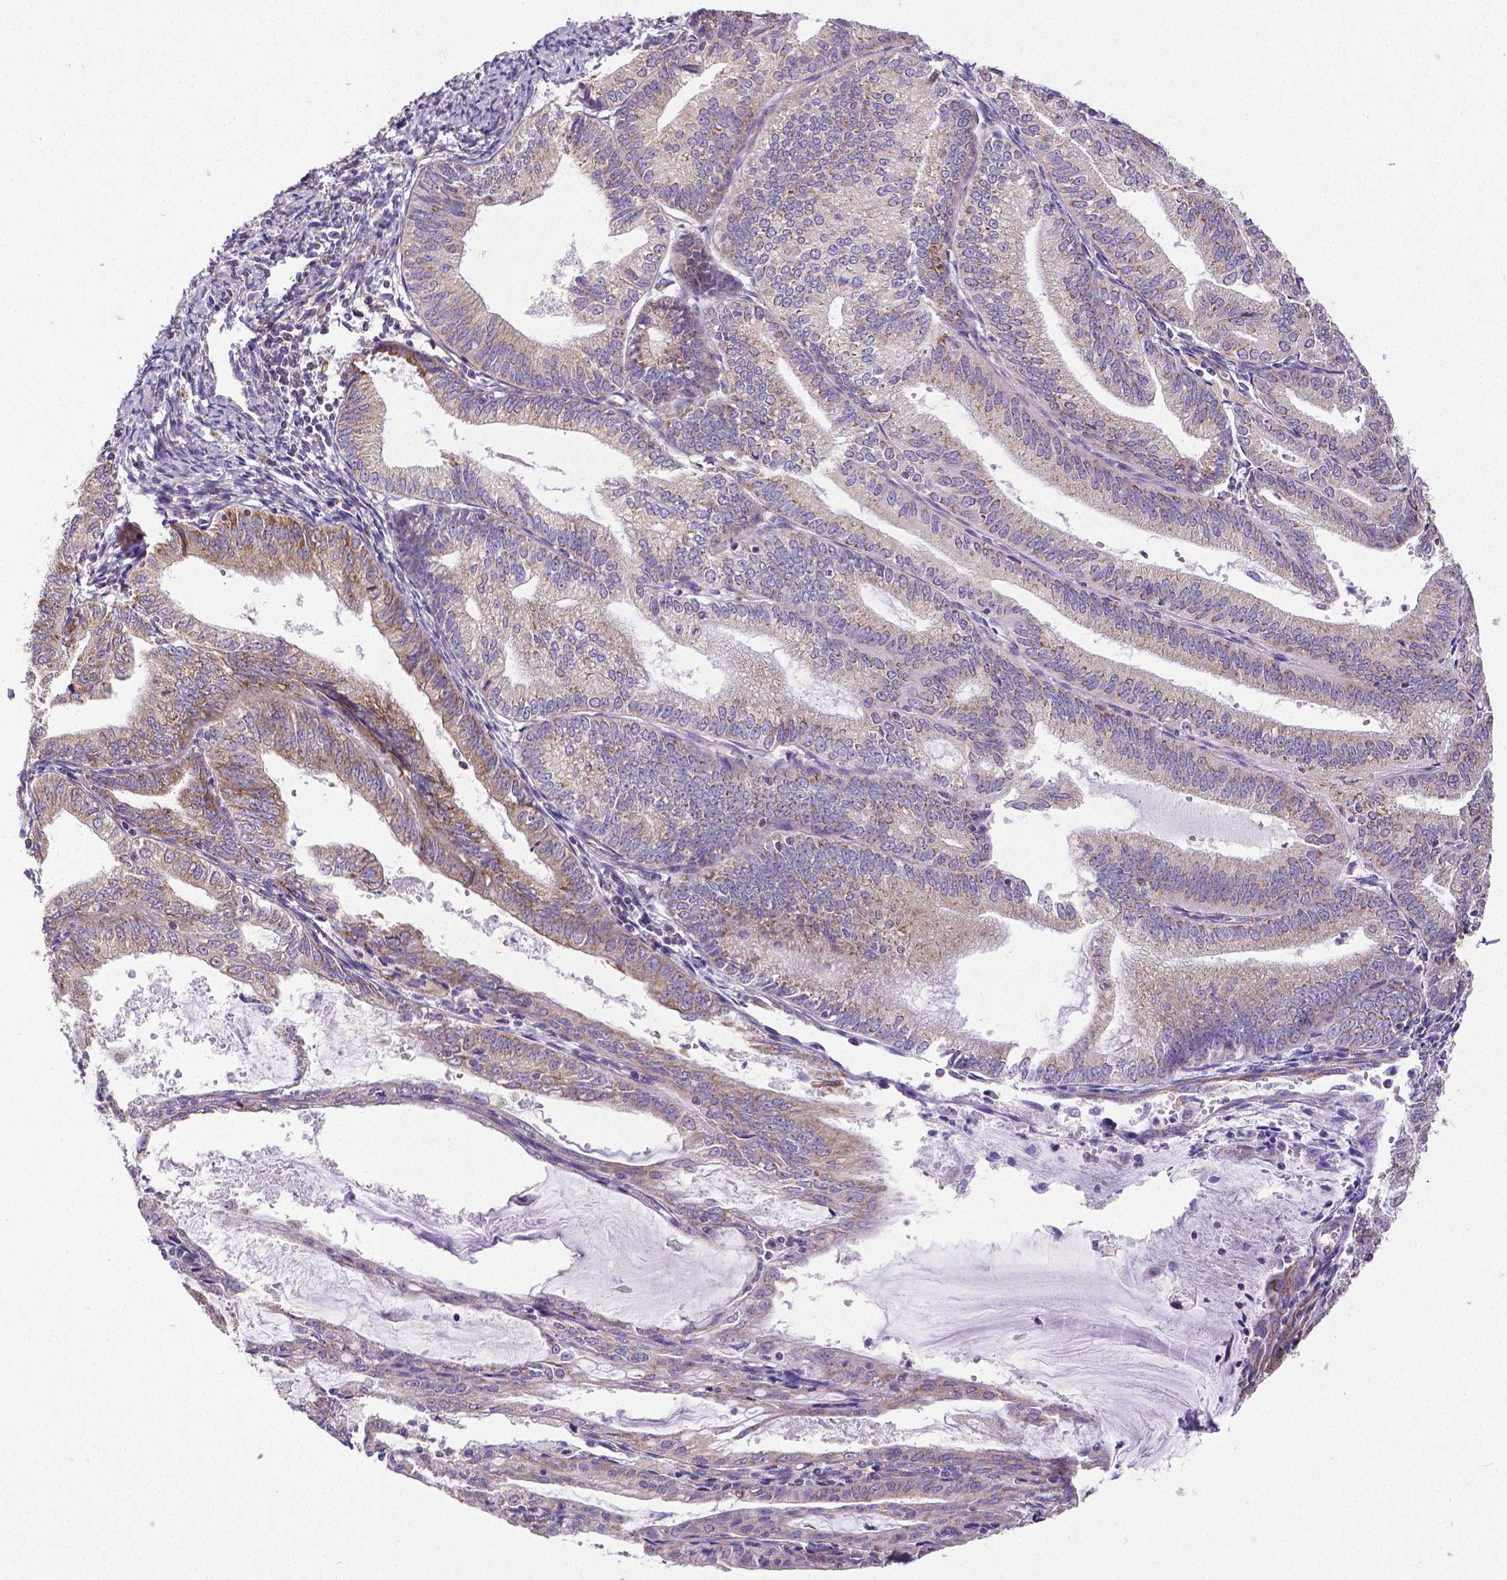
{"staining": {"intensity": "moderate", "quantity": "25%-75%", "location": "cytoplasmic/membranous"}, "tissue": "endometrial cancer", "cell_type": "Tumor cells", "image_type": "cancer", "snomed": [{"axis": "morphology", "description": "Adenocarcinoma, NOS"}, {"axis": "topography", "description": "Endometrium"}], "caption": "Protein expression analysis of human adenocarcinoma (endometrial) reveals moderate cytoplasmic/membranous staining in approximately 25%-75% of tumor cells. Using DAB (brown) and hematoxylin (blue) stains, captured at high magnification using brightfield microscopy.", "gene": "MTDH", "patient": {"sex": "female", "age": 70}}